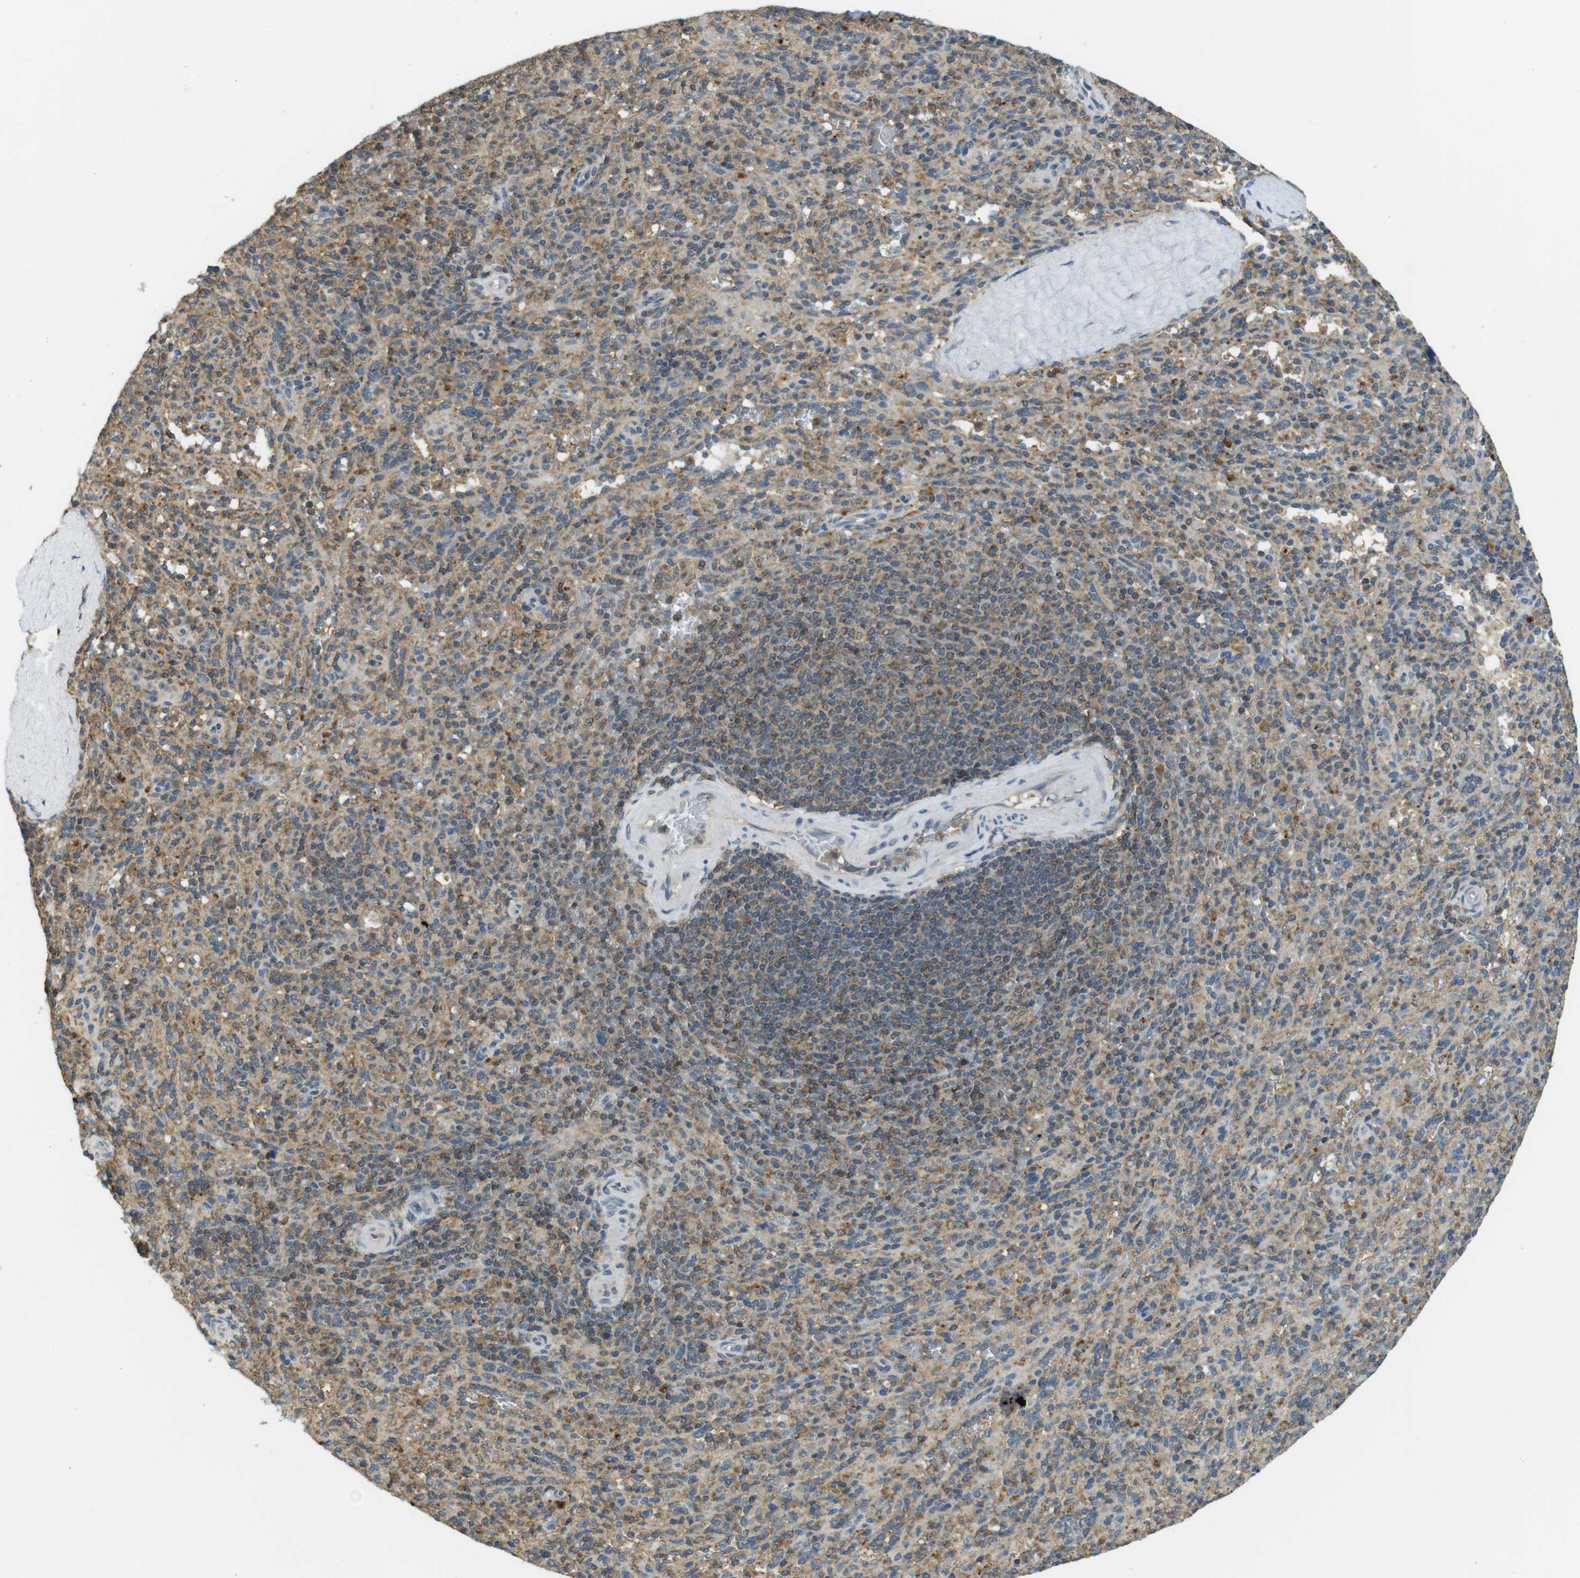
{"staining": {"intensity": "moderate", "quantity": "25%-75%", "location": "cytoplasmic/membranous"}, "tissue": "spleen", "cell_type": "Cells in red pulp", "image_type": "normal", "snomed": [{"axis": "morphology", "description": "Normal tissue, NOS"}, {"axis": "topography", "description": "Spleen"}], "caption": "Moderate cytoplasmic/membranous staining for a protein is identified in approximately 25%-75% of cells in red pulp of normal spleen using immunohistochemistry (IHC).", "gene": "BRI3BP", "patient": {"sex": "male", "age": 36}}